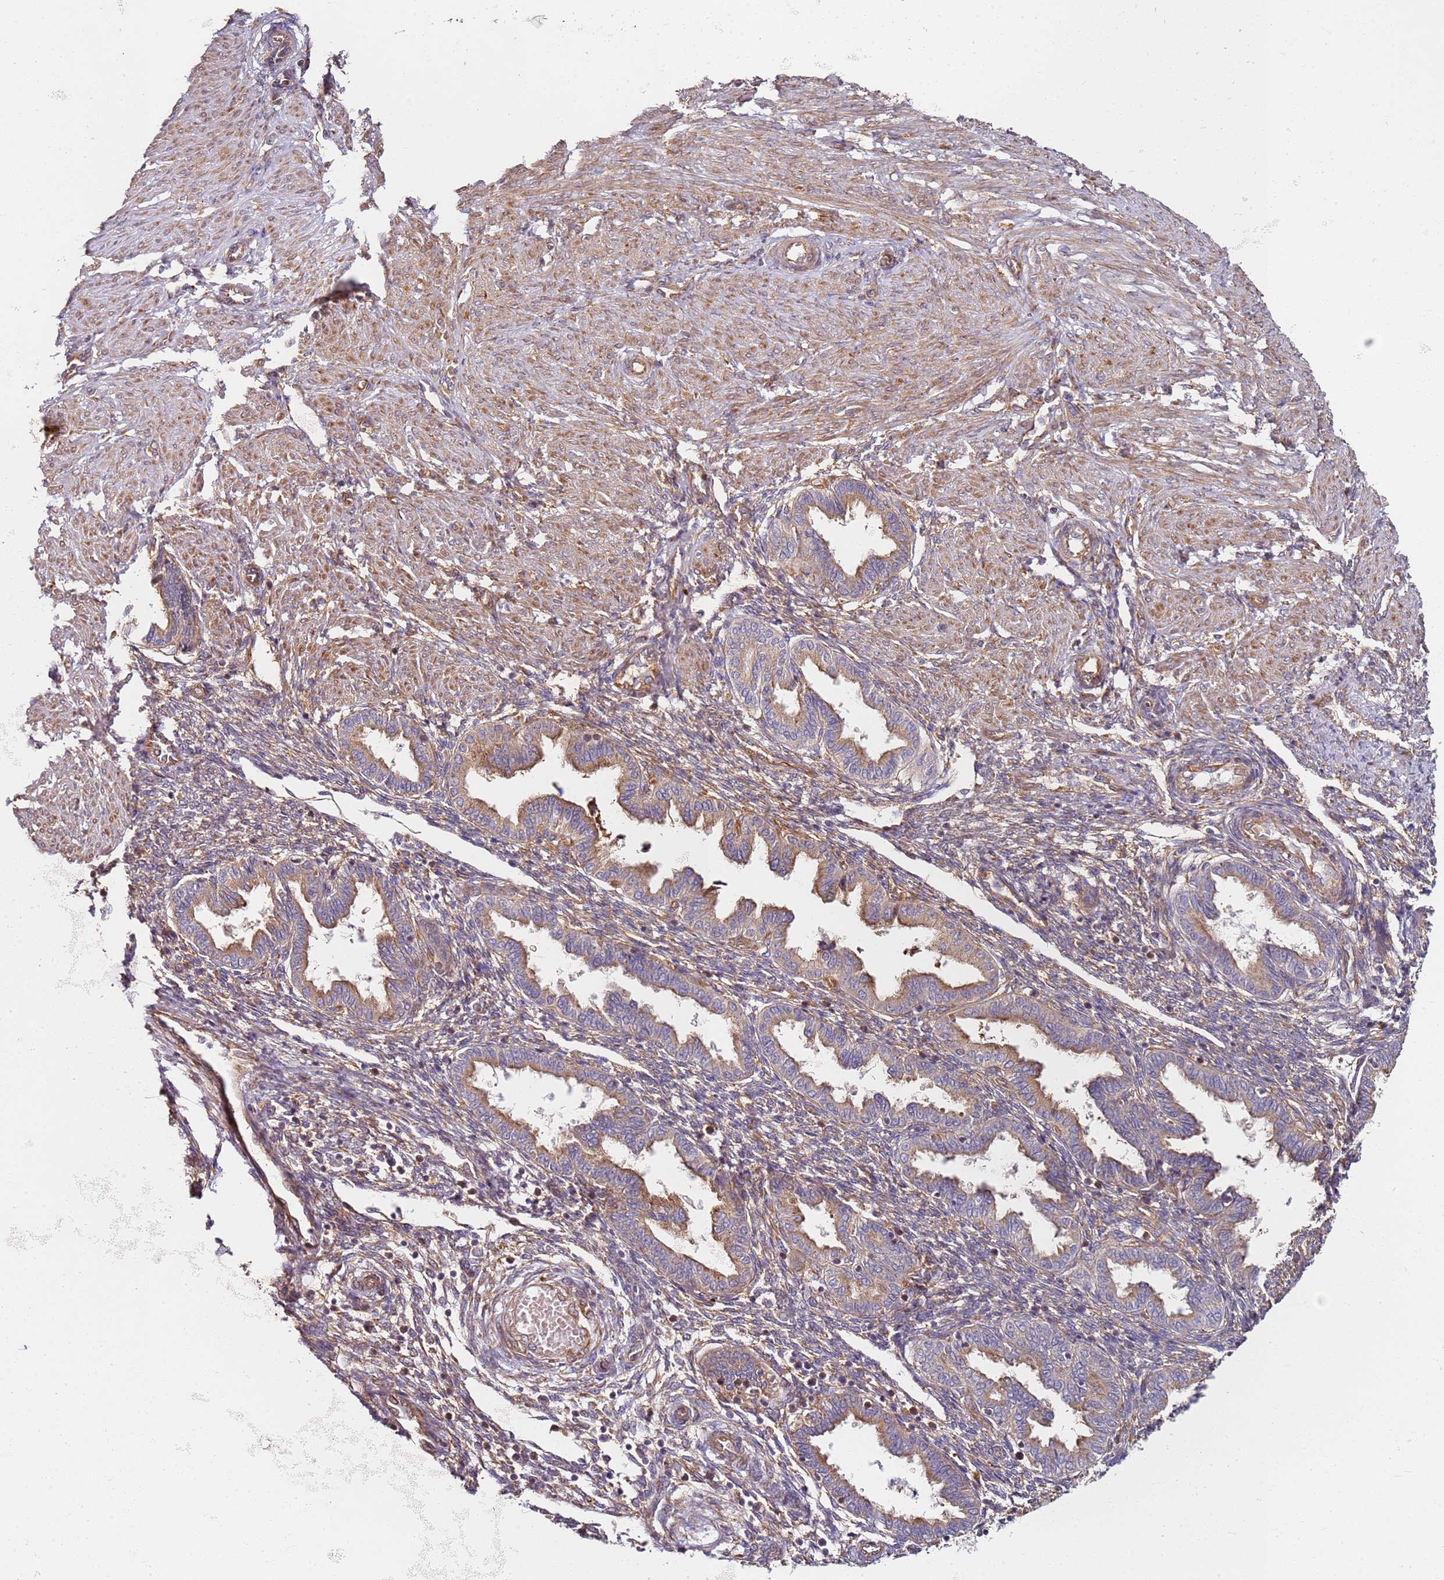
{"staining": {"intensity": "weak", "quantity": "25%-75%", "location": "cytoplasmic/membranous"}, "tissue": "endometrium", "cell_type": "Cells in endometrial stroma", "image_type": "normal", "snomed": [{"axis": "morphology", "description": "Normal tissue, NOS"}, {"axis": "topography", "description": "Endometrium"}], "caption": "Immunohistochemistry (IHC) (DAB) staining of unremarkable endometrium displays weak cytoplasmic/membranous protein expression in about 25%-75% of cells in endometrial stroma.", "gene": "RPS3A", "patient": {"sex": "female", "age": 33}}